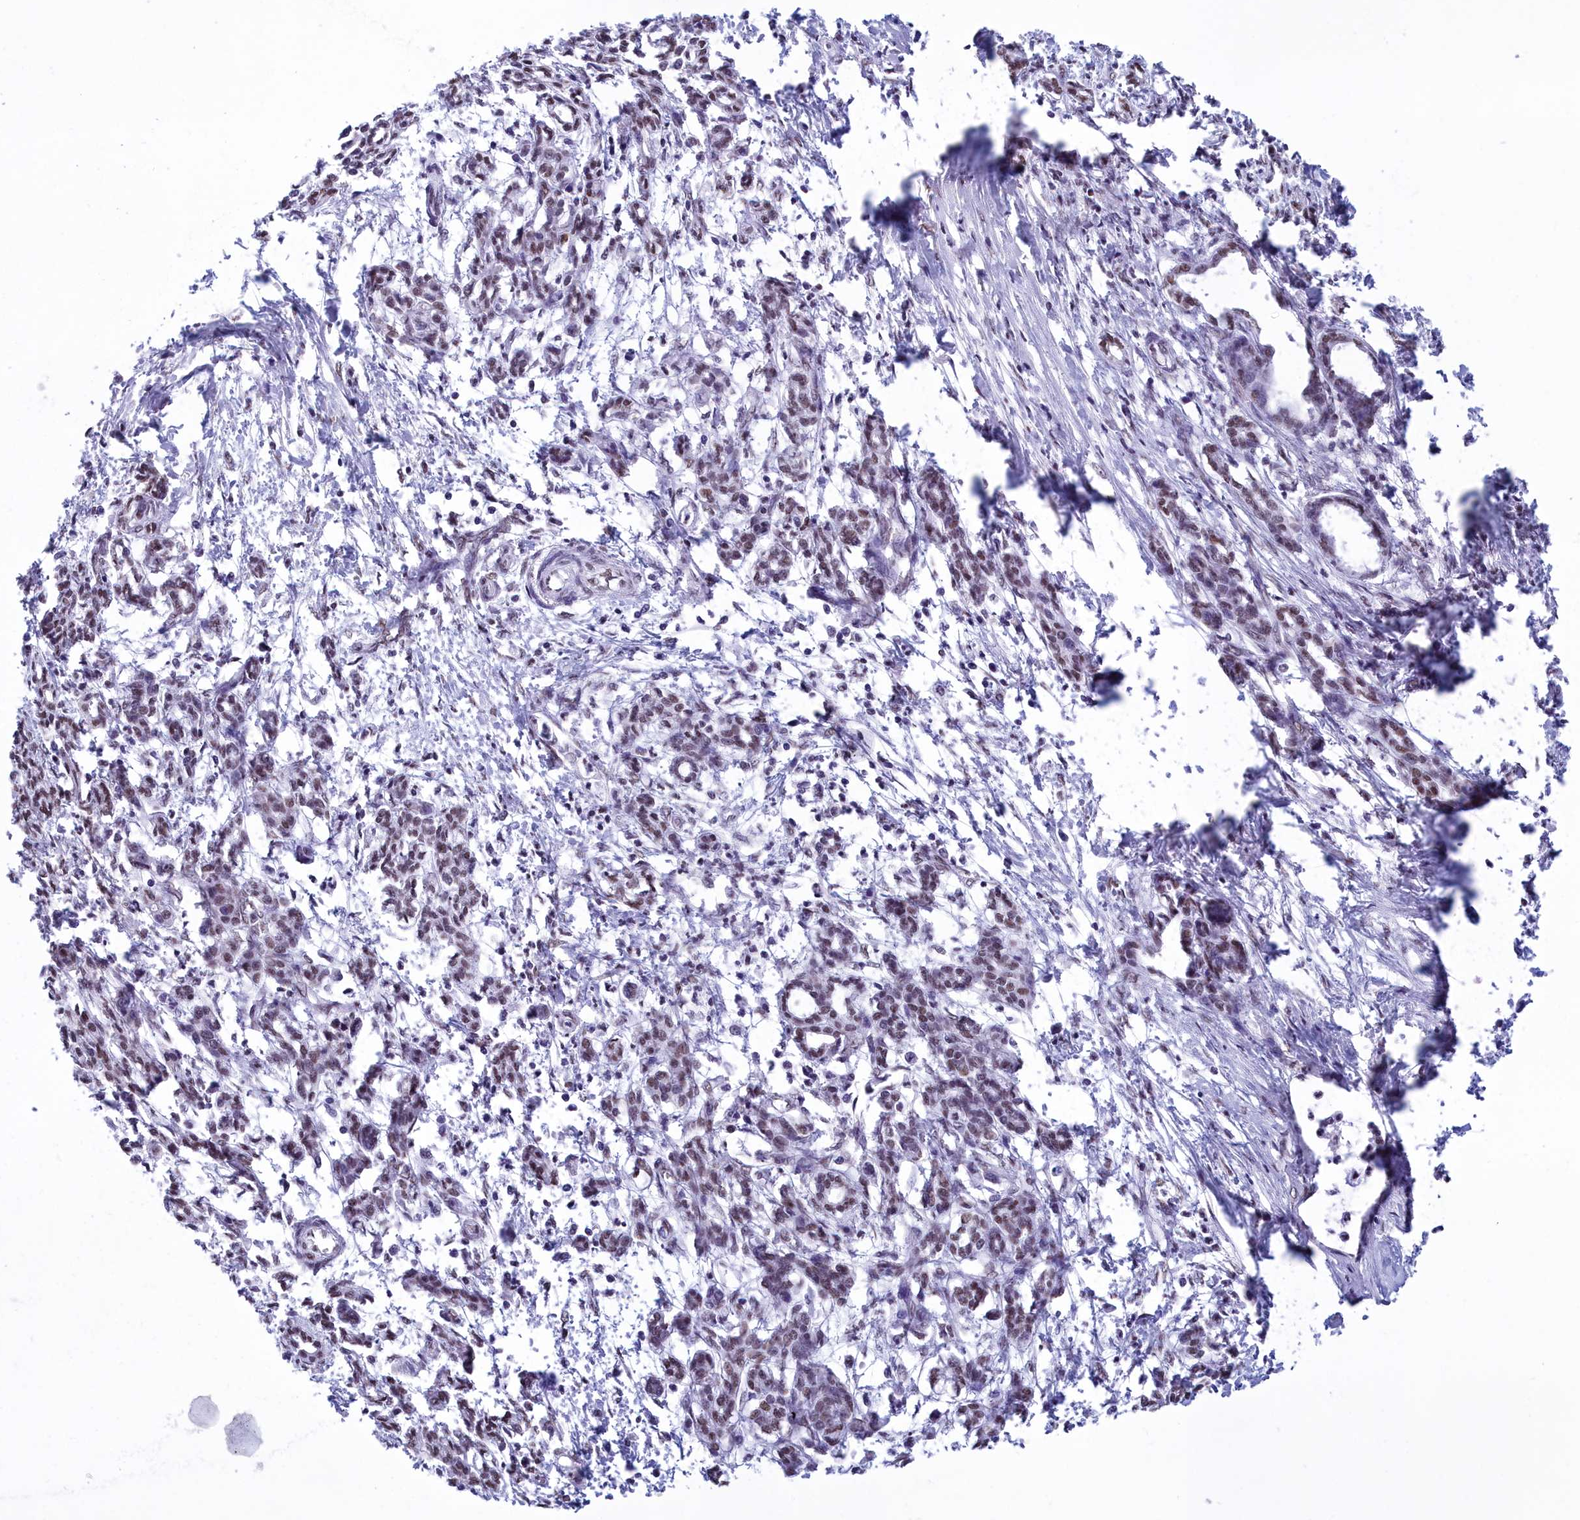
{"staining": {"intensity": "moderate", "quantity": "25%-75%", "location": "nuclear"}, "tissue": "pancreatic cancer", "cell_type": "Tumor cells", "image_type": "cancer", "snomed": [{"axis": "morphology", "description": "Adenocarcinoma, NOS"}, {"axis": "topography", "description": "Pancreas"}], "caption": "This micrograph reveals pancreatic cancer (adenocarcinoma) stained with immunohistochemistry (IHC) to label a protein in brown. The nuclear of tumor cells show moderate positivity for the protein. Nuclei are counter-stained blue.", "gene": "CDC26", "patient": {"sex": "female", "age": 55}}